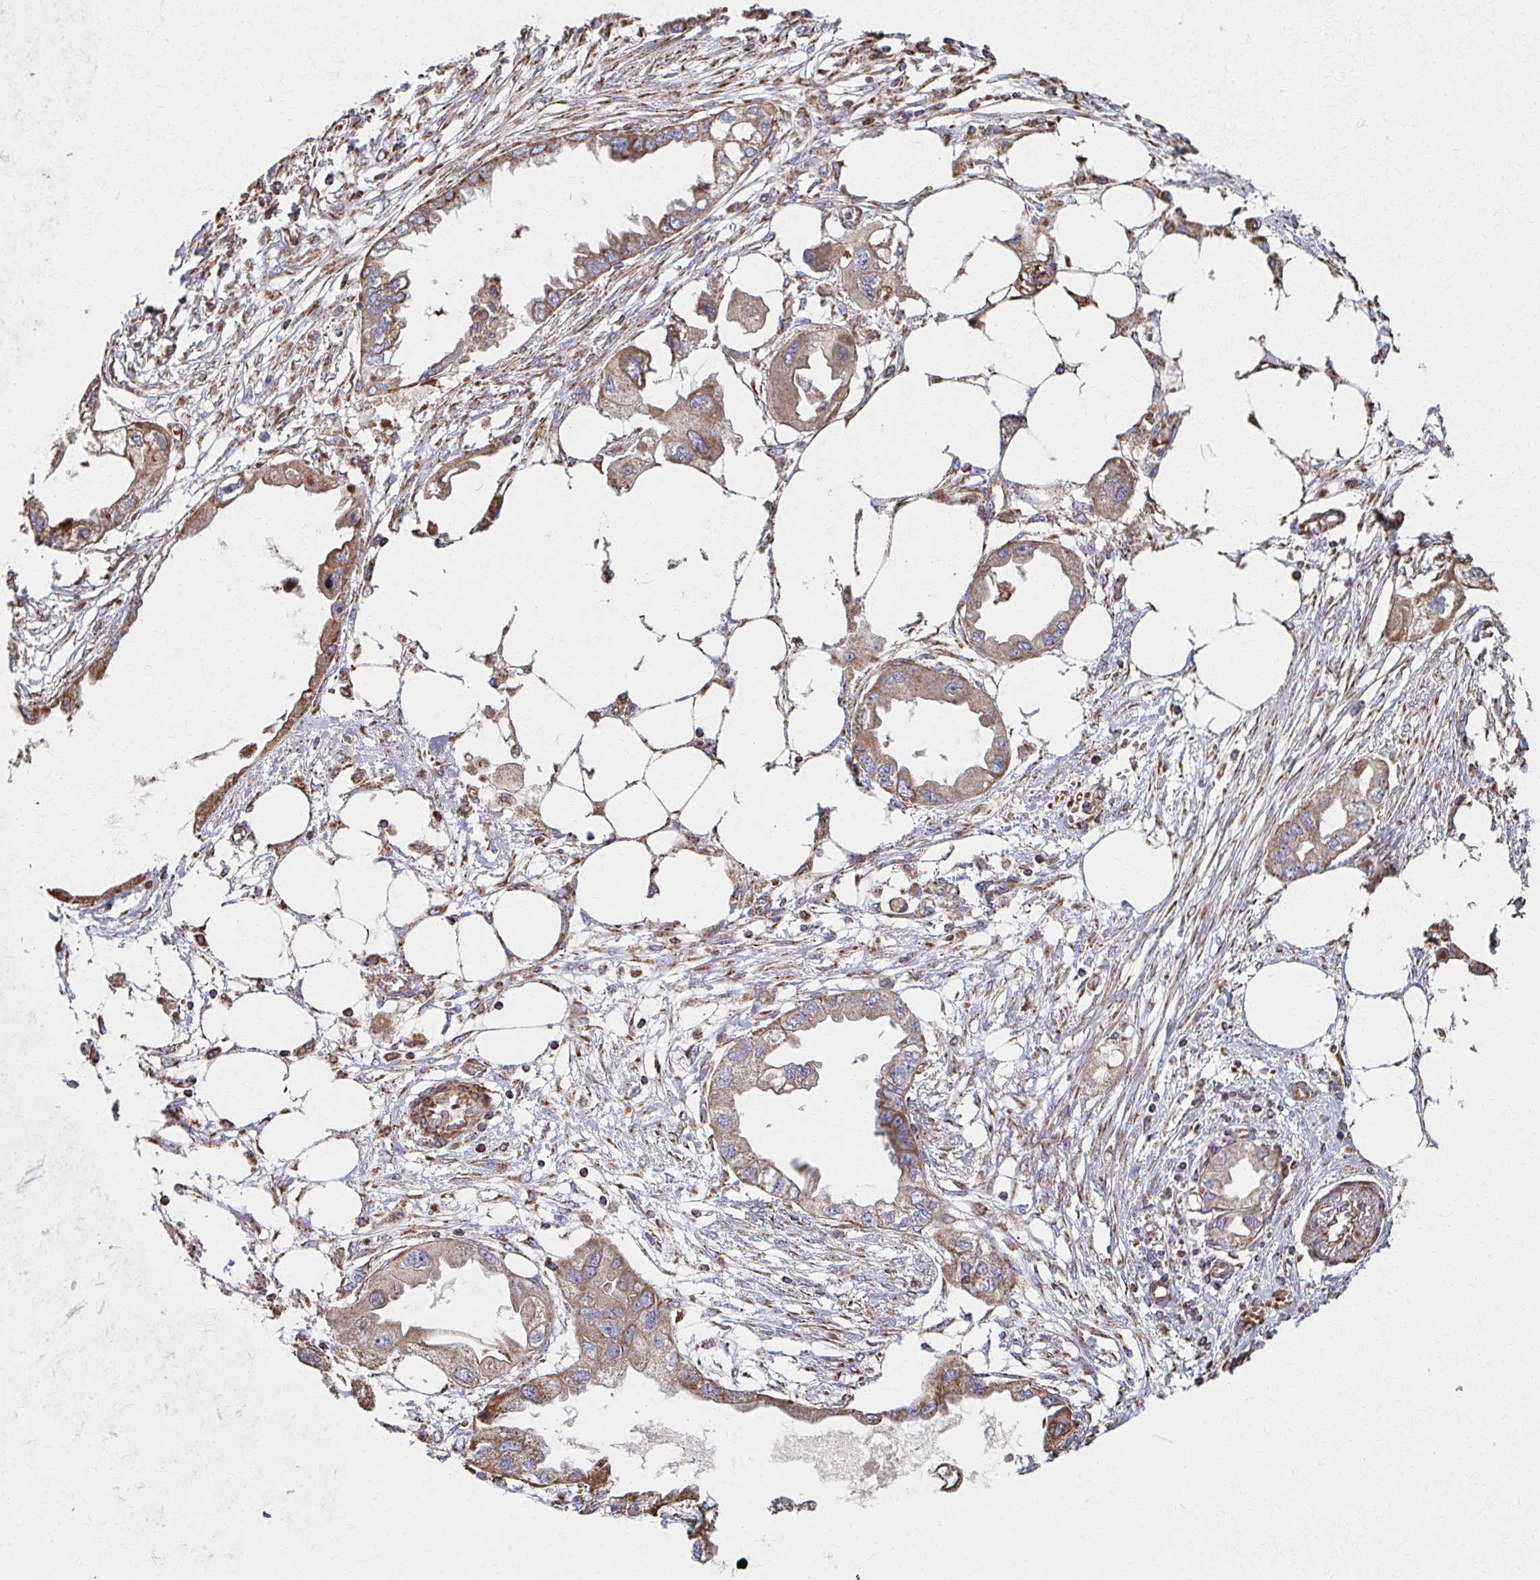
{"staining": {"intensity": "moderate", "quantity": ">75%", "location": "cytoplasmic/membranous"}, "tissue": "endometrial cancer", "cell_type": "Tumor cells", "image_type": "cancer", "snomed": [{"axis": "morphology", "description": "Adenocarcinoma, NOS"}, {"axis": "morphology", "description": "Adenocarcinoma, metastatic, NOS"}, {"axis": "topography", "description": "Adipose tissue"}, {"axis": "topography", "description": "Endometrium"}], "caption": "Endometrial cancer (adenocarcinoma) tissue shows moderate cytoplasmic/membranous positivity in approximately >75% of tumor cells, visualized by immunohistochemistry.", "gene": "SAT1", "patient": {"sex": "female", "age": 67}}